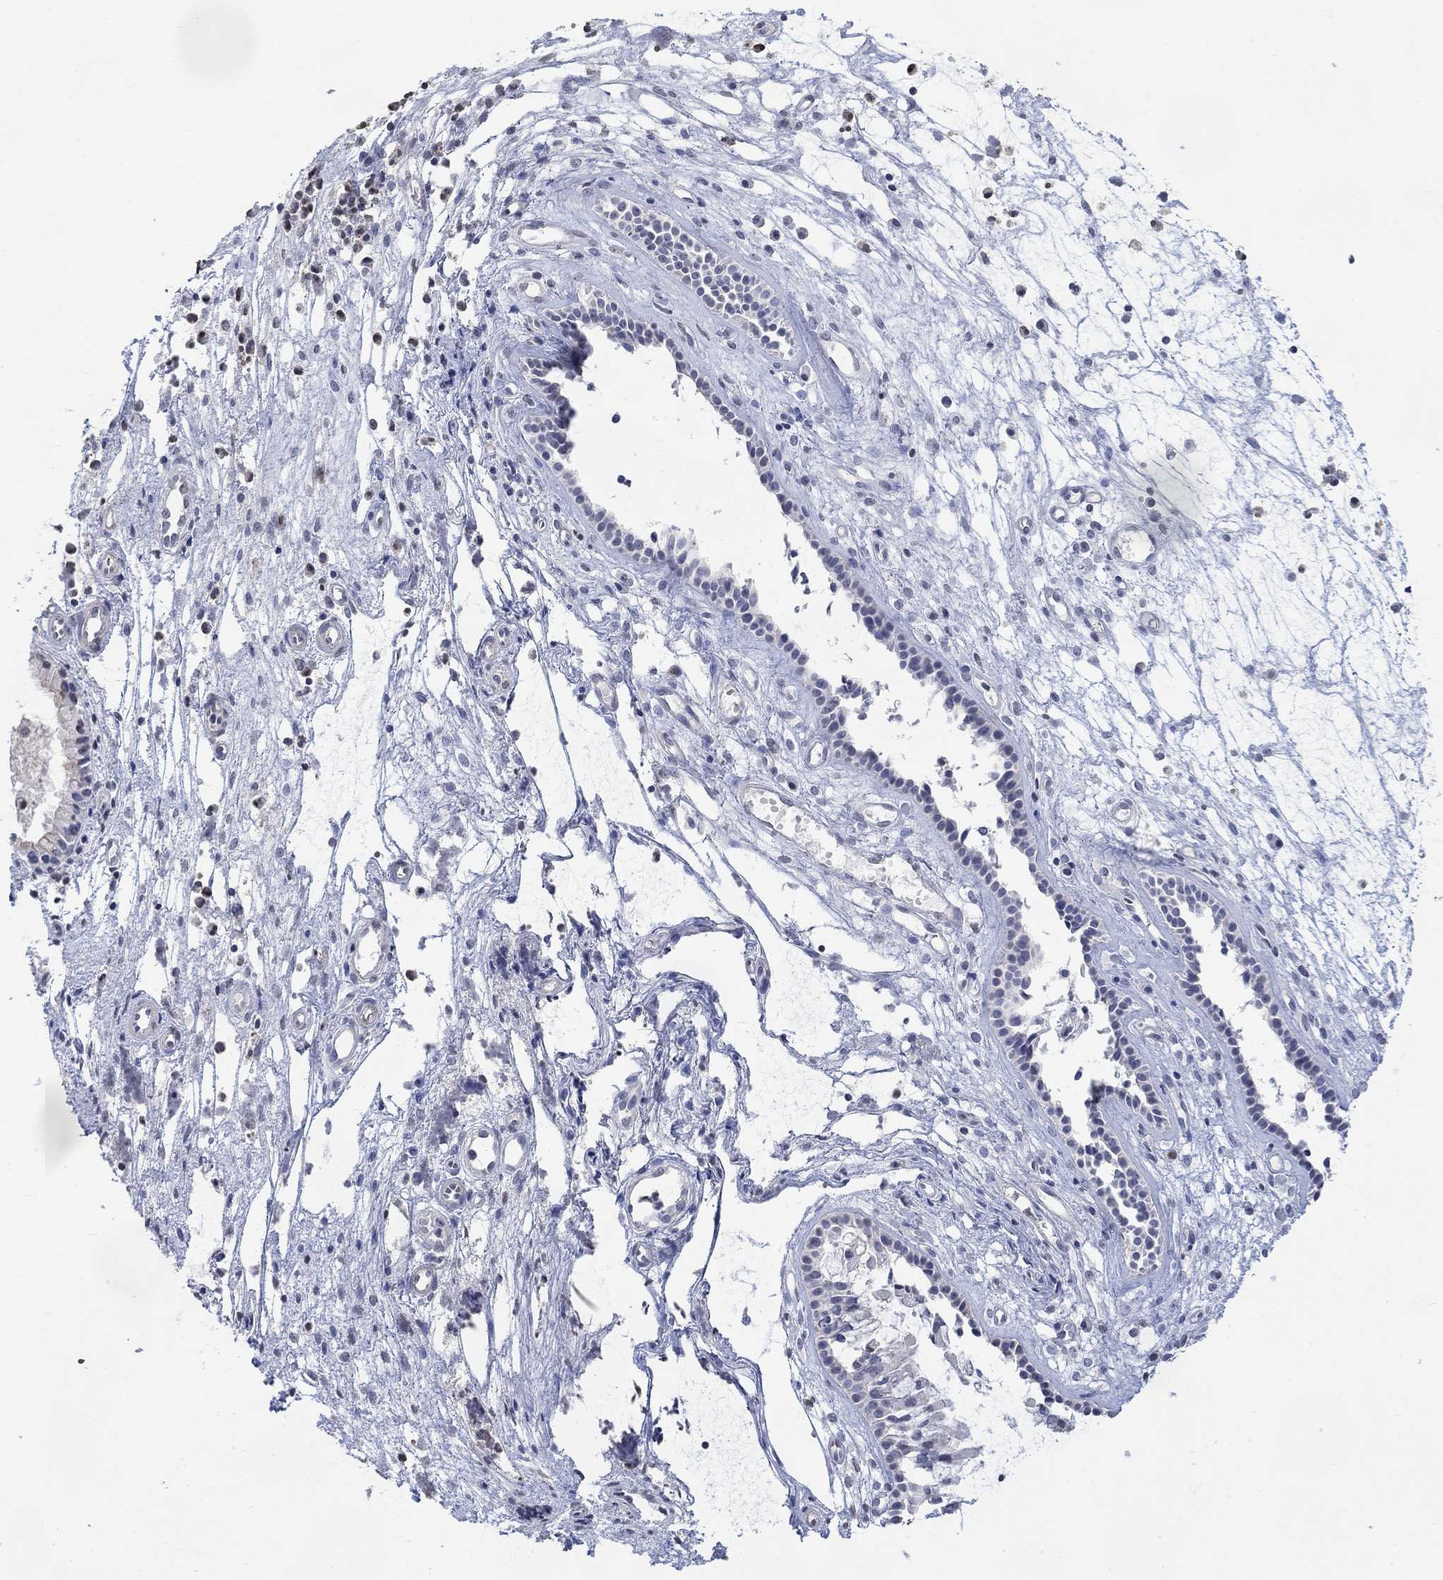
{"staining": {"intensity": "negative", "quantity": "none", "location": "none"}, "tissue": "nasopharynx", "cell_type": "Respiratory epithelial cells", "image_type": "normal", "snomed": [{"axis": "morphology", "description": "Normal tissue, NOS"}, {"axis": "topography", "description": "Nasopharynx"}], "caption": "Respiratory epithelial cells are negative for brown protein staining in benign nasopharynx. The staining is performed using DAB brown chromogen with nuclei counter-stained in using hematoxylin.", "gene": "TMEM255A", "patient": {"sex": "female", "age": 47}}